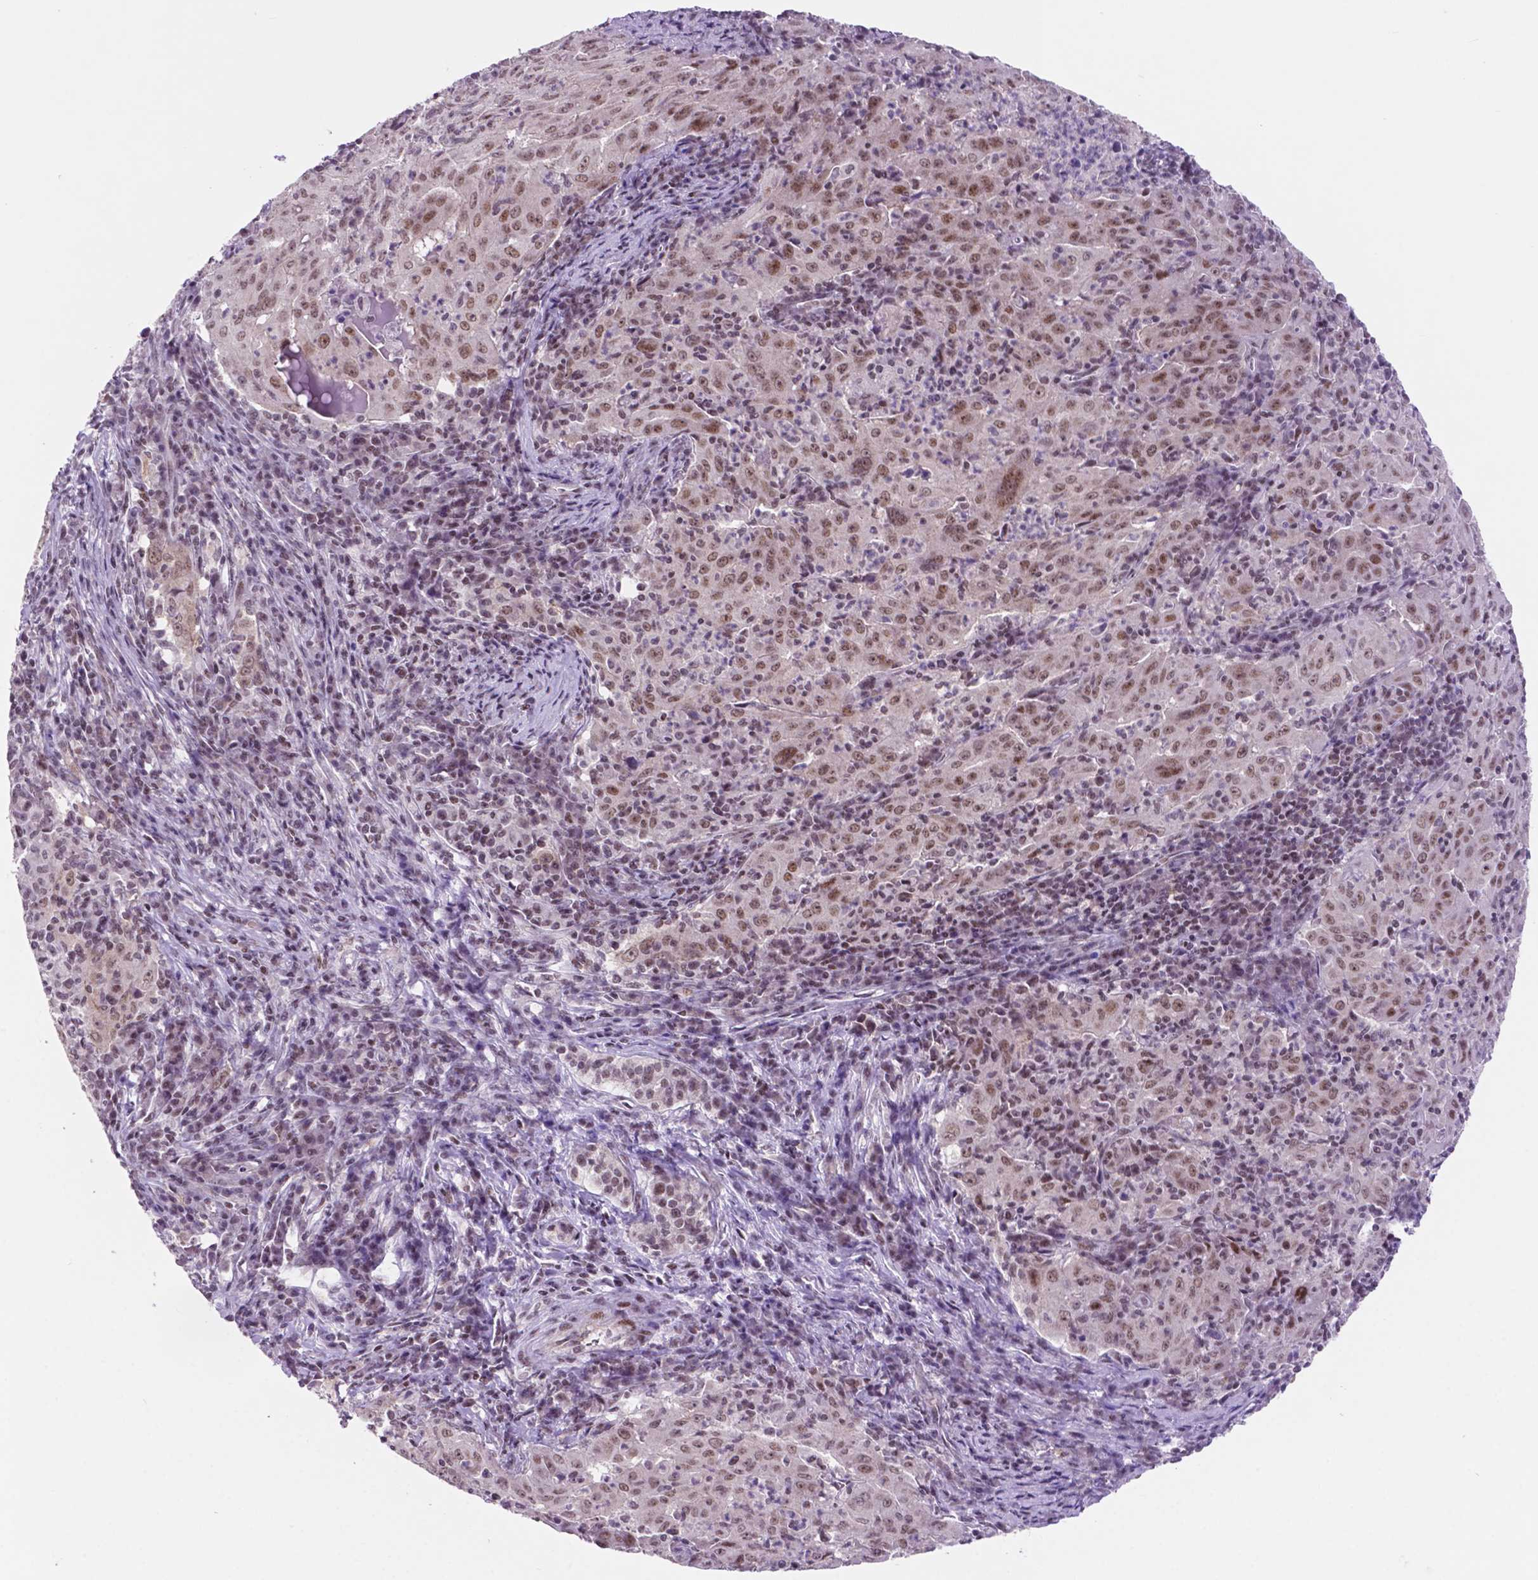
{"staining": {"intensity": "moderate", "quantity": ">75%", "location": "nuclear"}, "tissue": "pancreatic cancer", "cell_type": "Tumor cells", "image_type": "cancer", "snomed": [{"axis": "morphology", "description": "Adenocarcinoma, NOS"}, {"axis": "topography", "description": "Pancreas"}], "caption": "Adenocarcinoma (pancreatic) was stained to show a protein in brown. There is medium levels of moderate nuclear staining in approximately >75% of tumor cells.", "gene": "NCOR1", "patient": {"sex": "male", "age": 63}}